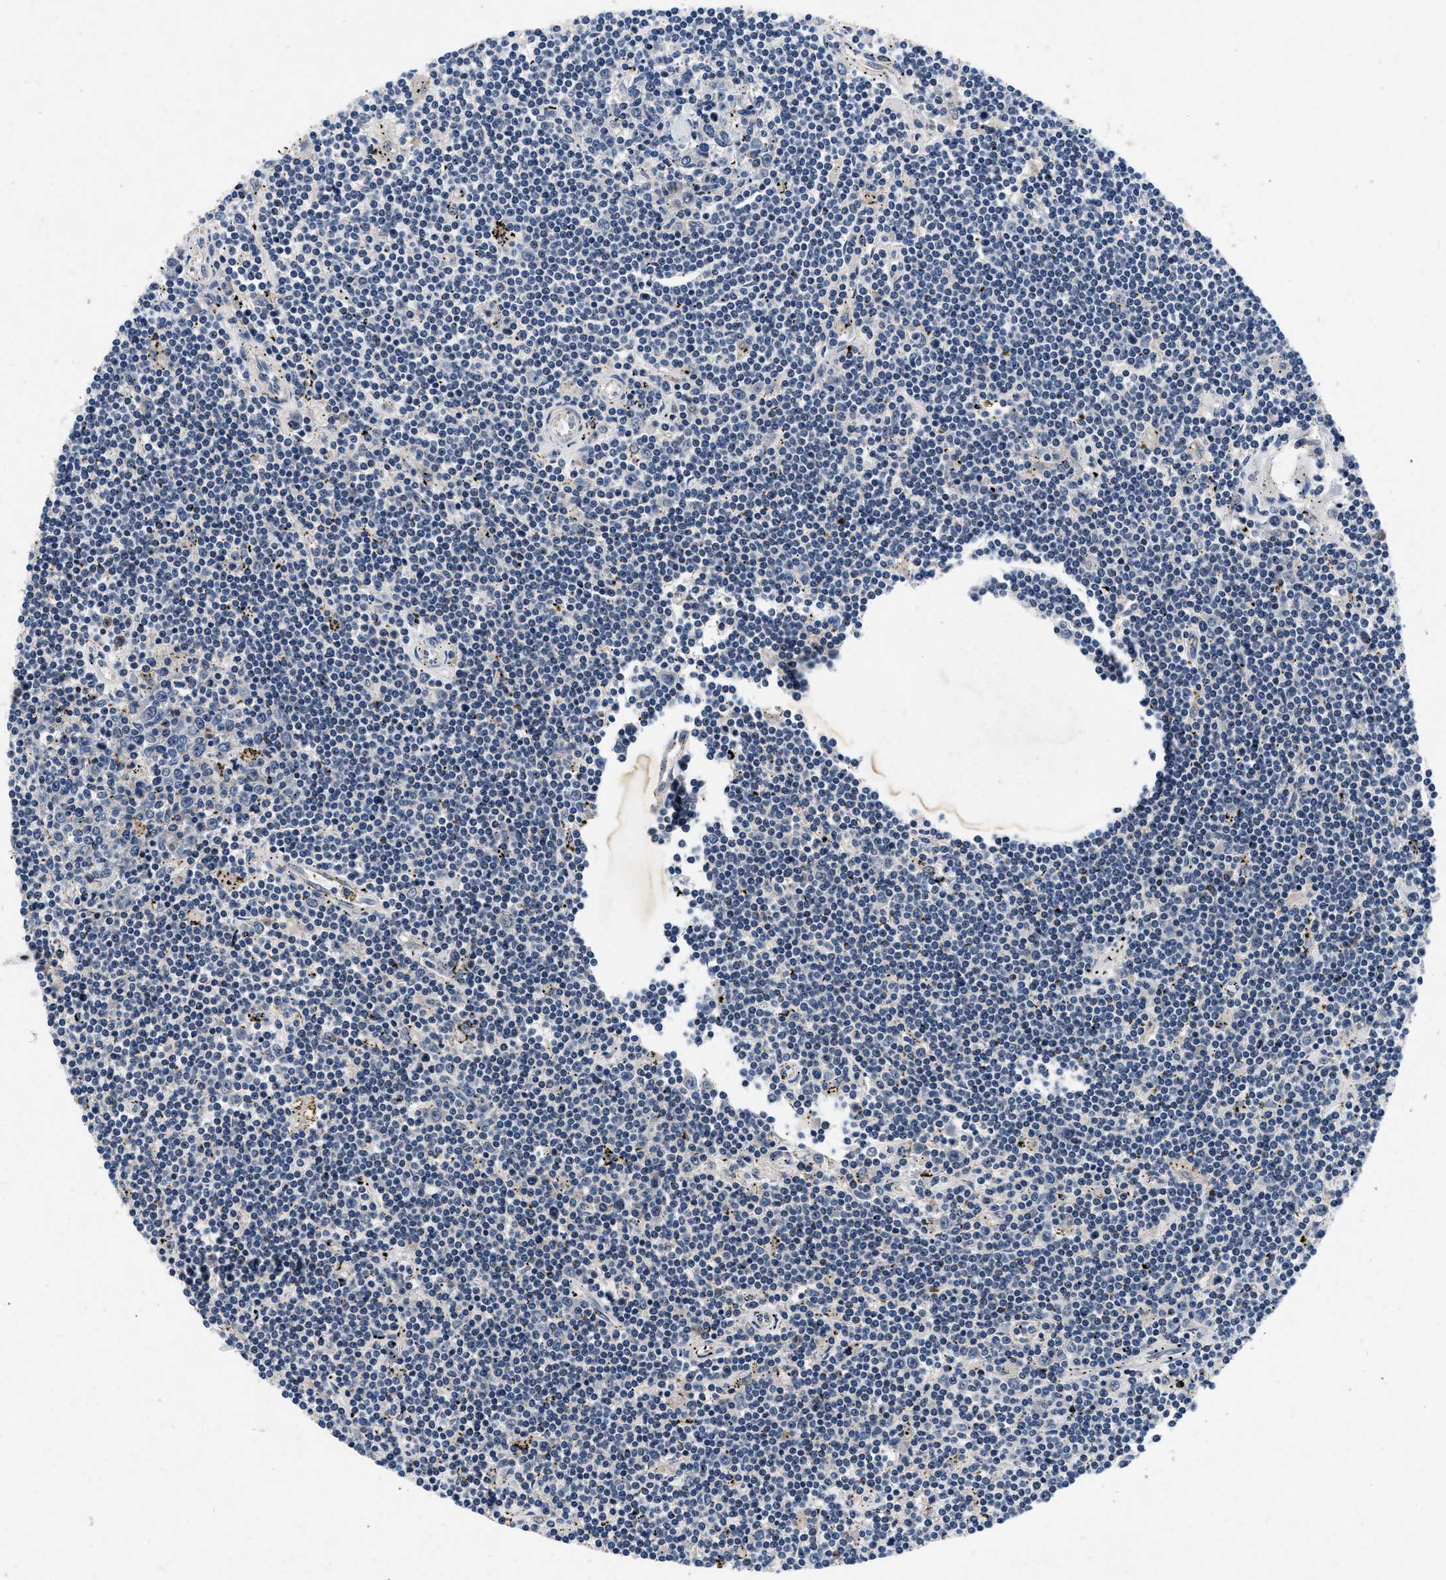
{"staining": {"intensity": "negative", "quantity": "none", "location": "none"}, "tissue": "lymphoma", "cell_type": "Tumor cells", "image_type": "cancer", "snomed": [{"axis": "morphology", "description": "Malignant lymphoma, non-Hodgkin's type, Low grade"}, {"axis": "topography", "description": "Spleen"}], "caption": "The histopathology image shows no significant staining in tumor cells of low-grade malignant lymphoma, non-Hodgkin's type.", "gene": "PDP1", "patient": {"sex": "male", "age": 76}}